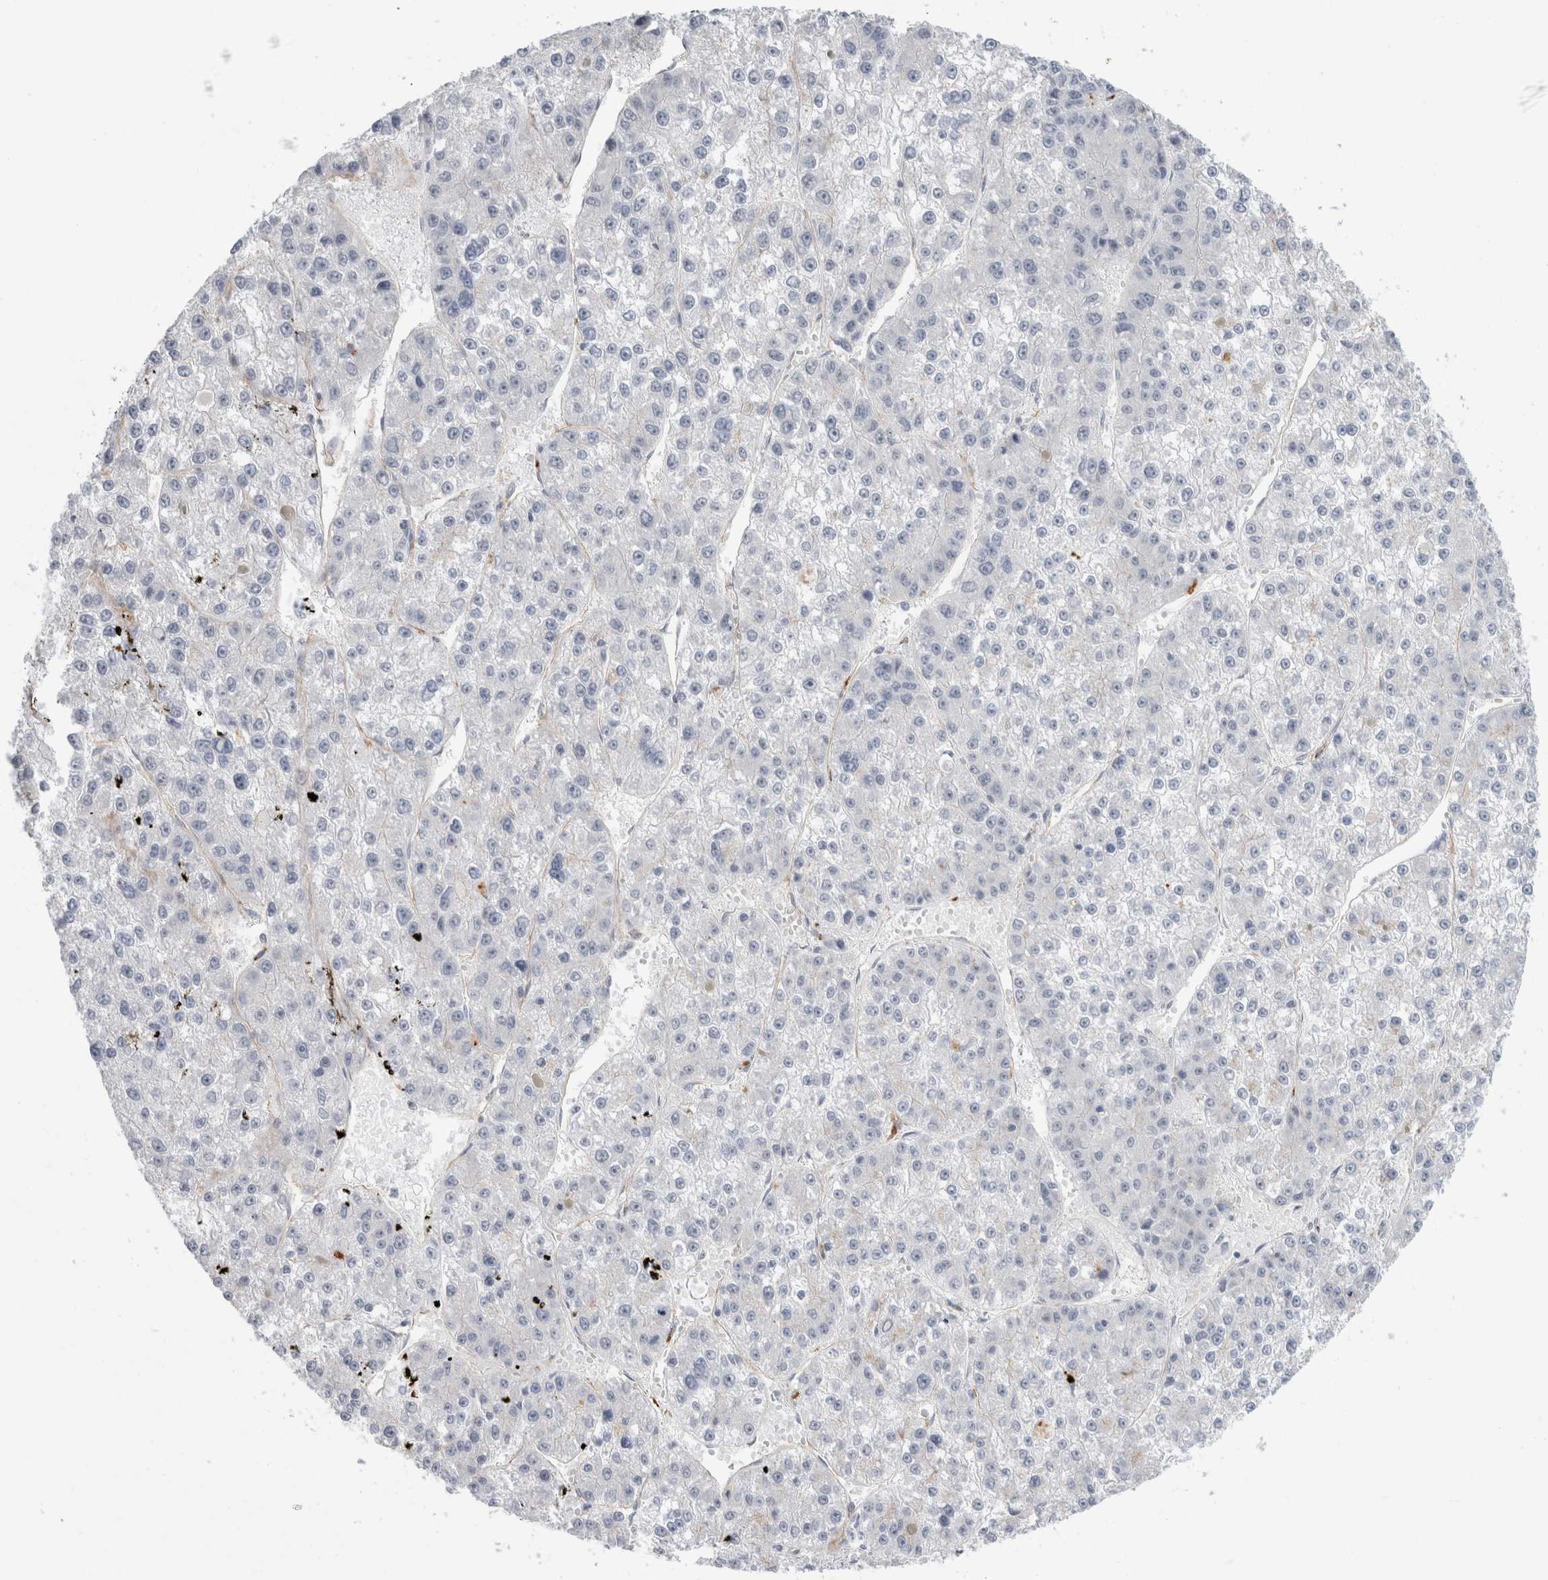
{"staining": {"intensity": "negative", "quantity": "none", "location": "none"}, "tissue": "liver cancer", "cell_type": "Tumor cells", "image_type": "cancer", "snomed": [{"axis": "morphology", "description": "Carcinoma, Hepatocellular, NOS"}, {"axis": "topography", "description": "Liver"}], "caption": "The immunohistochemistry histopathology image has no significant expression in tumor cells of liver hepatocellular carcinoma tissue. (DAB (3,3'-diaminobenzidine) IHC with hematoxylin counter stain).", "gene": "ANKMY1", "patient": {"sex": "female", "age": 73}}